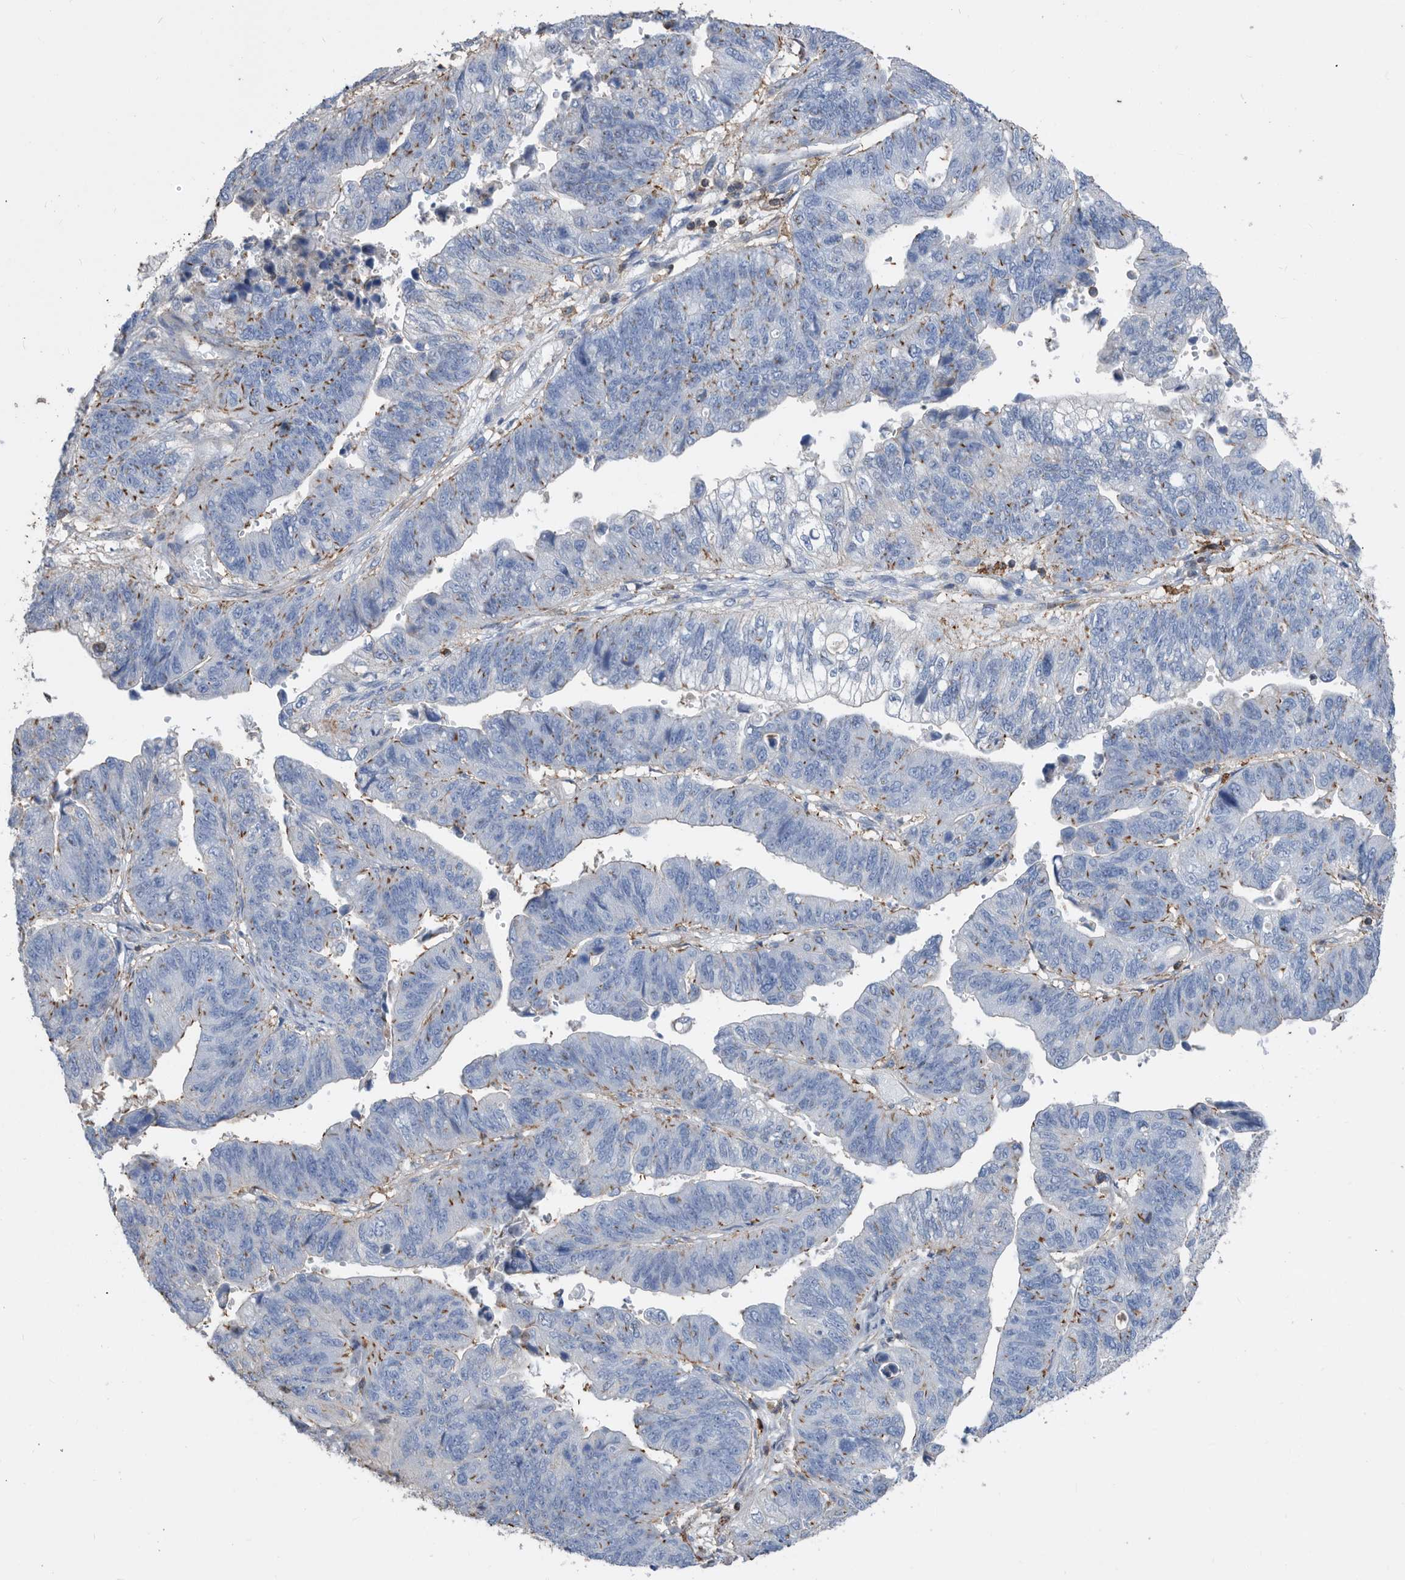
{"staining": {"intensity": "negative", "quantity": "none", "location": "none"}, "tissue": "stomach cancer", "cell_type": "Tumor cells", "image_type": "cancer", "snomed": [{"axis": "morphology", "description": "Adenocarcinoma, NOS"}, {"axis": "topography", "description": "Stomach"}], "caption": "A high-resolution photomicrograph shows IHC staining of stomach adenocarcinoma, which demonstrates no significant staining in tumor cells. (DAB IHC visualized using brightfield microscopy, high magnification).", "gene": "MS4A4A", "patient": {"sex": "male", "age": 59}}